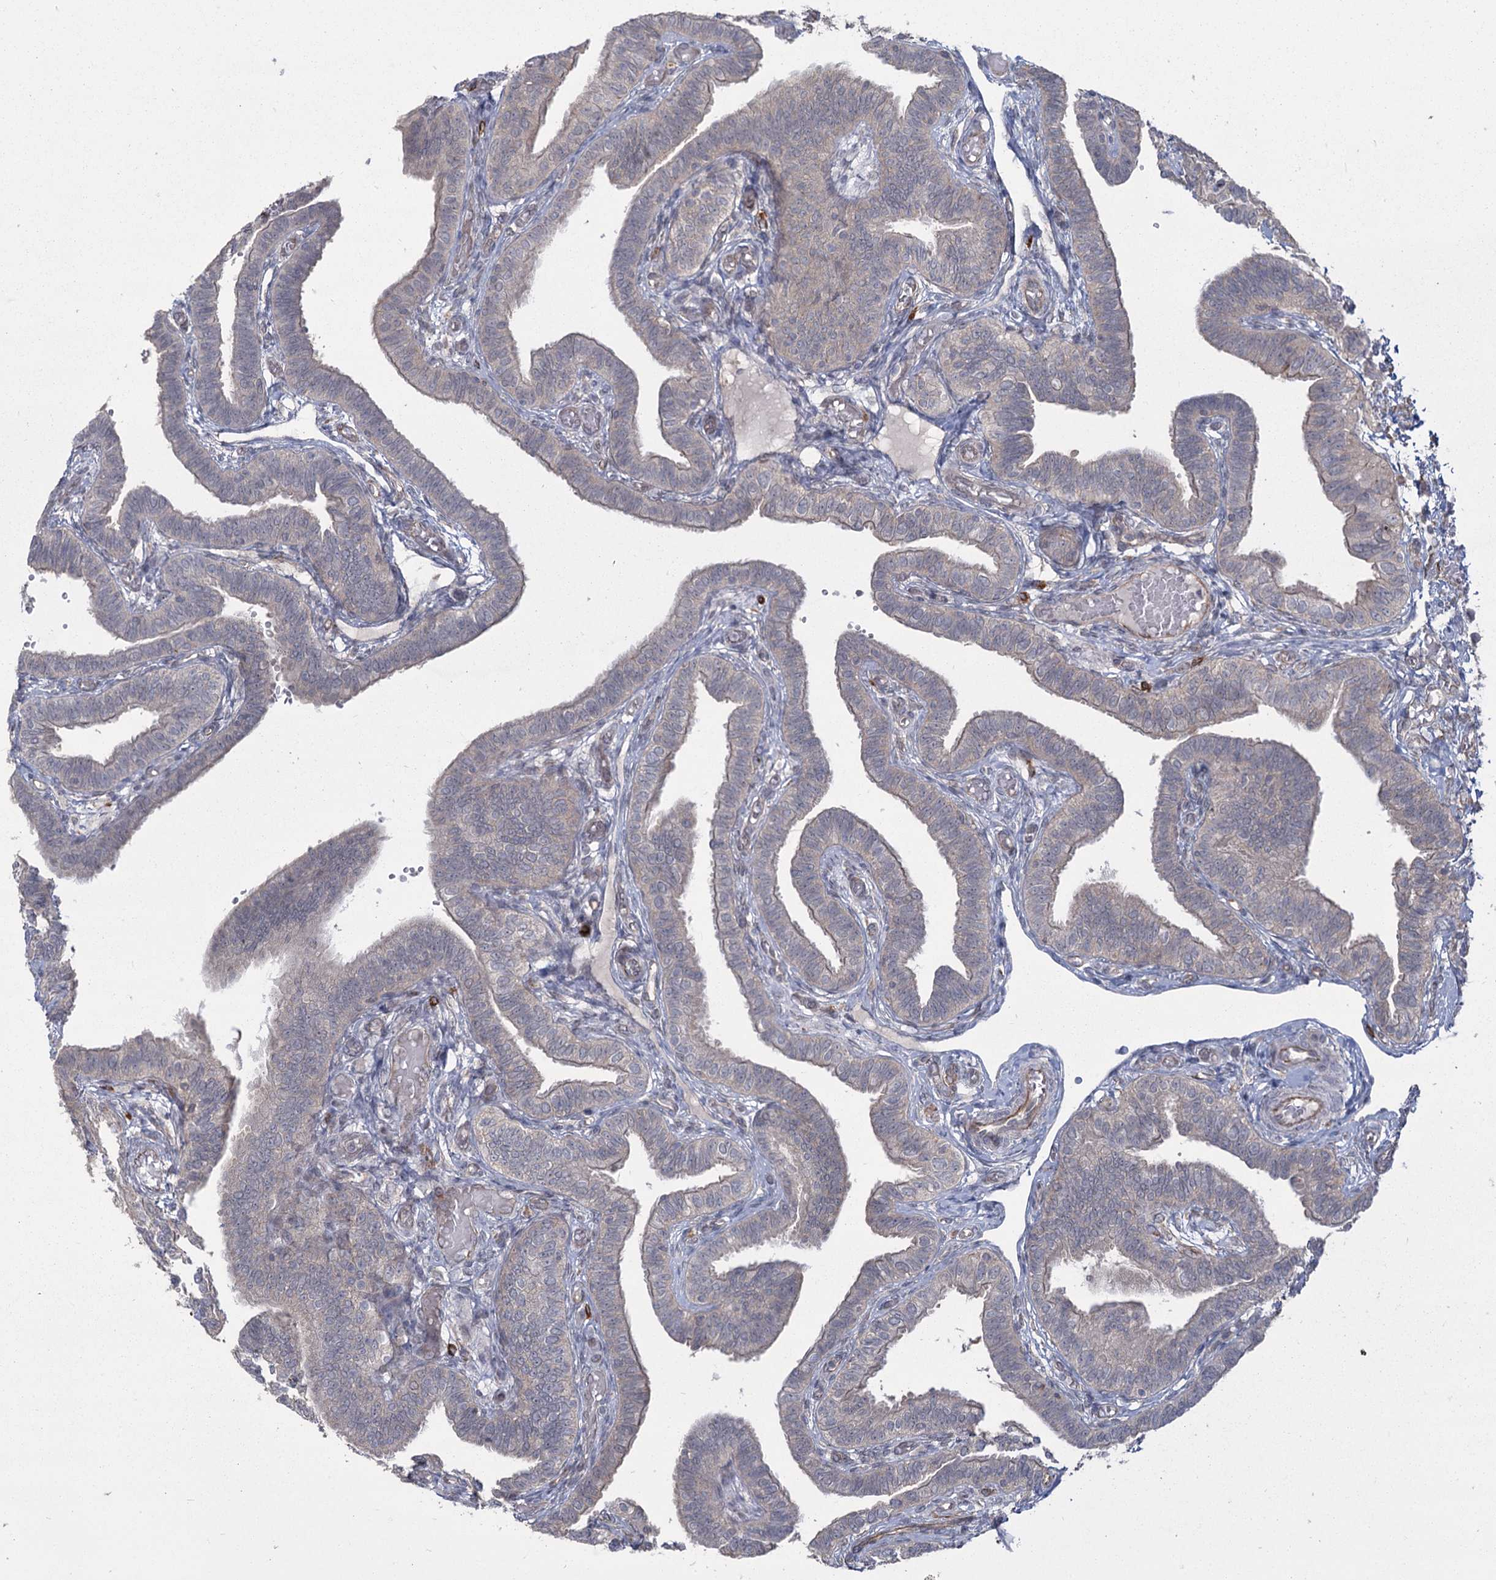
{"staining": {"intensity": "weak", "quantity": "25%-75%", "location": "cytoplasmic/membranous"}, "tissue": "fallopian tube", "cell_type": "Glandular cells", "image_type": "normal", "snomed": [{"axis": "morphology", "description": "Normal tissue, NOS"}, {"axis": "topography", "description": "Fallopian tube"}], "caption": "Immunohistochemical staining of benign fallopian tube demonstrates weak cytoplasmic/membranous protein expression in about 25%-75% of glandular cells.", "gene": "AP2M1", "patient": {"sex": "female", "age": 39}}